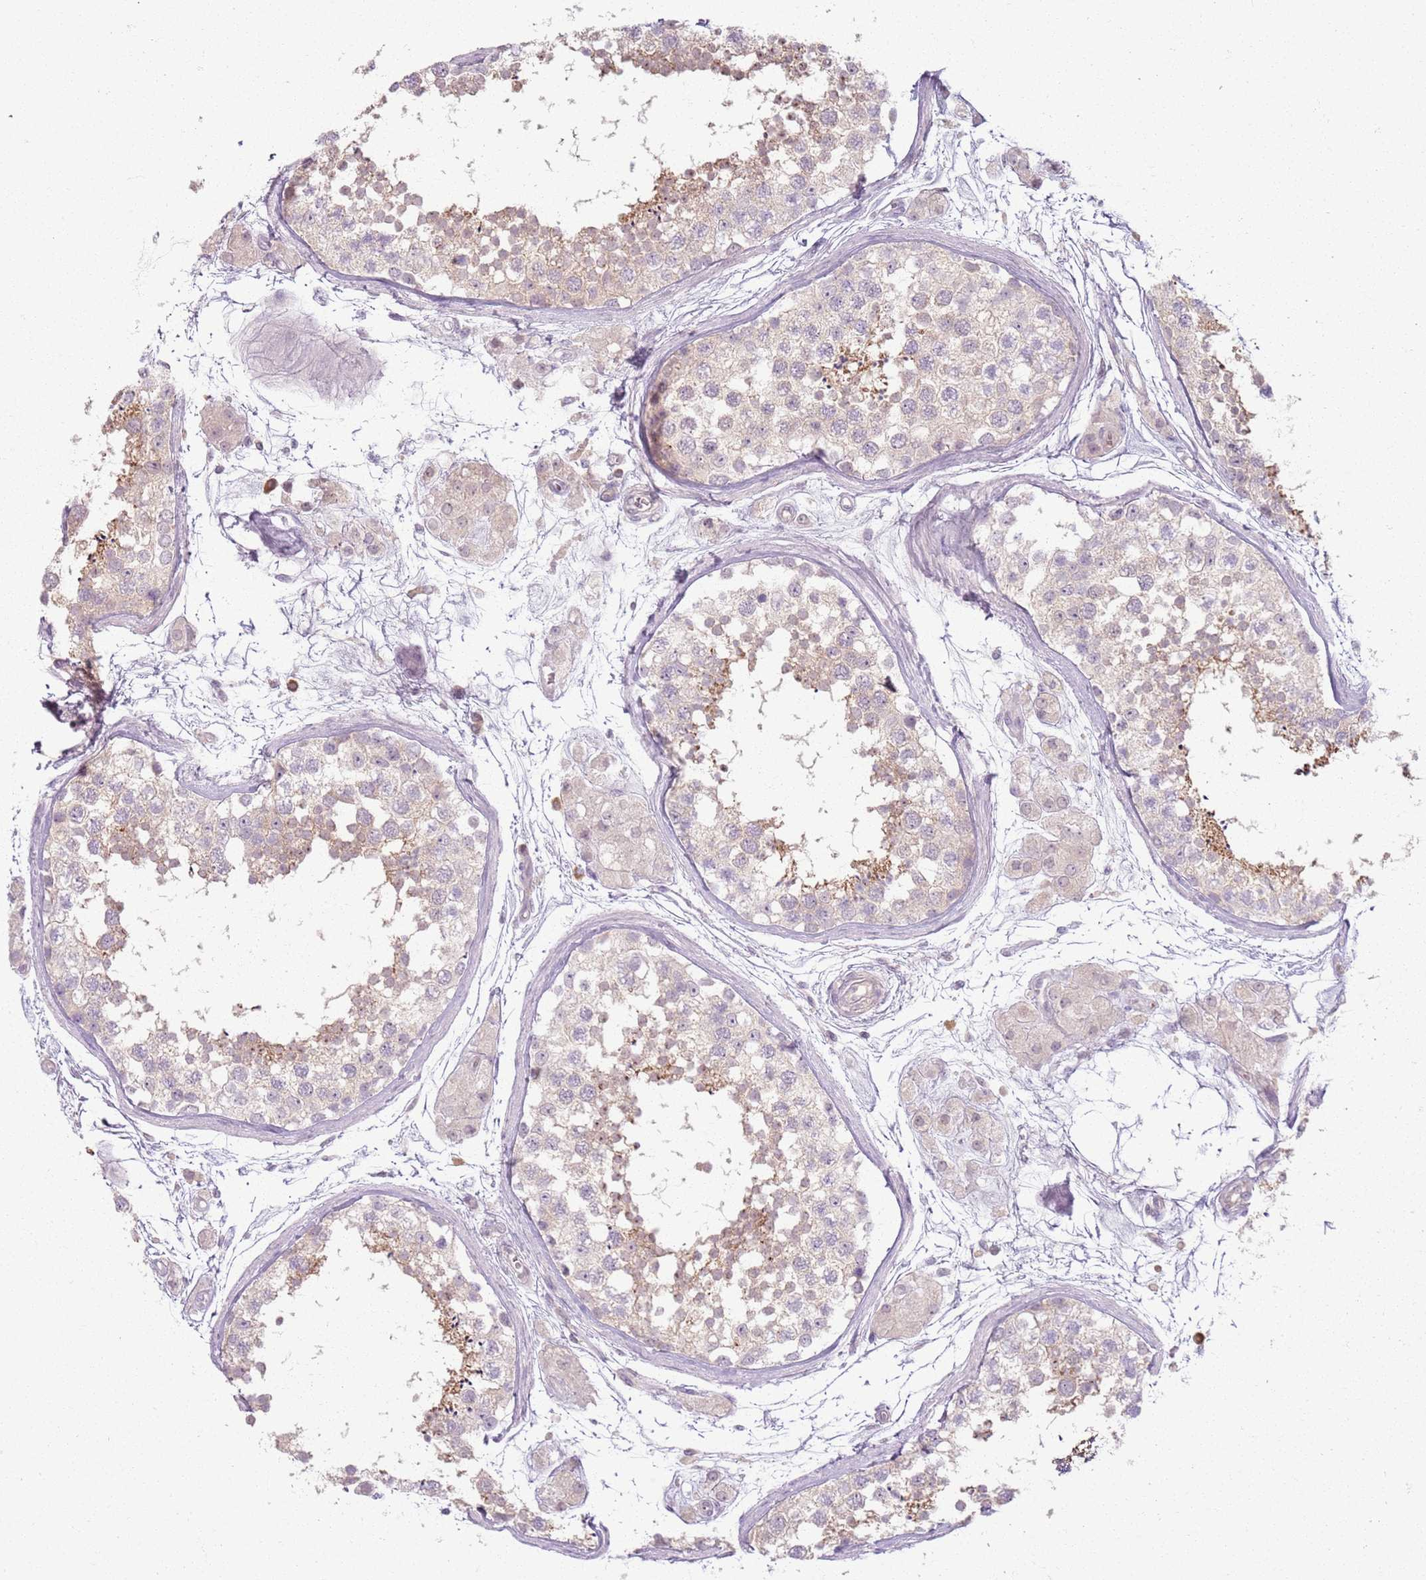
{"staining": {"intensity": "moderate", "quantity": "<25%", "location": "cytoplasmic/membranous"}, "tissue": "testis", "cell_type": "Cells in seminiferous ducts", "image_type": "normal", "snomed": [{"axis": "morphology", "description": "Normal tissue, NOS"}, {"axis": "topography", "description": "Testis"}], "caption": "Testis stained with immunohistochemistry exhibits moderate cytoplasmic/membranous expression in approximately <25% of cells in seminiferous ducts. Immunohistochemistry (ihc) stains the protein of interest in brown and the nuclei are stained blue.", "gene": "ZDHHC2", "patient": {"sex": "male", "age": 56}}